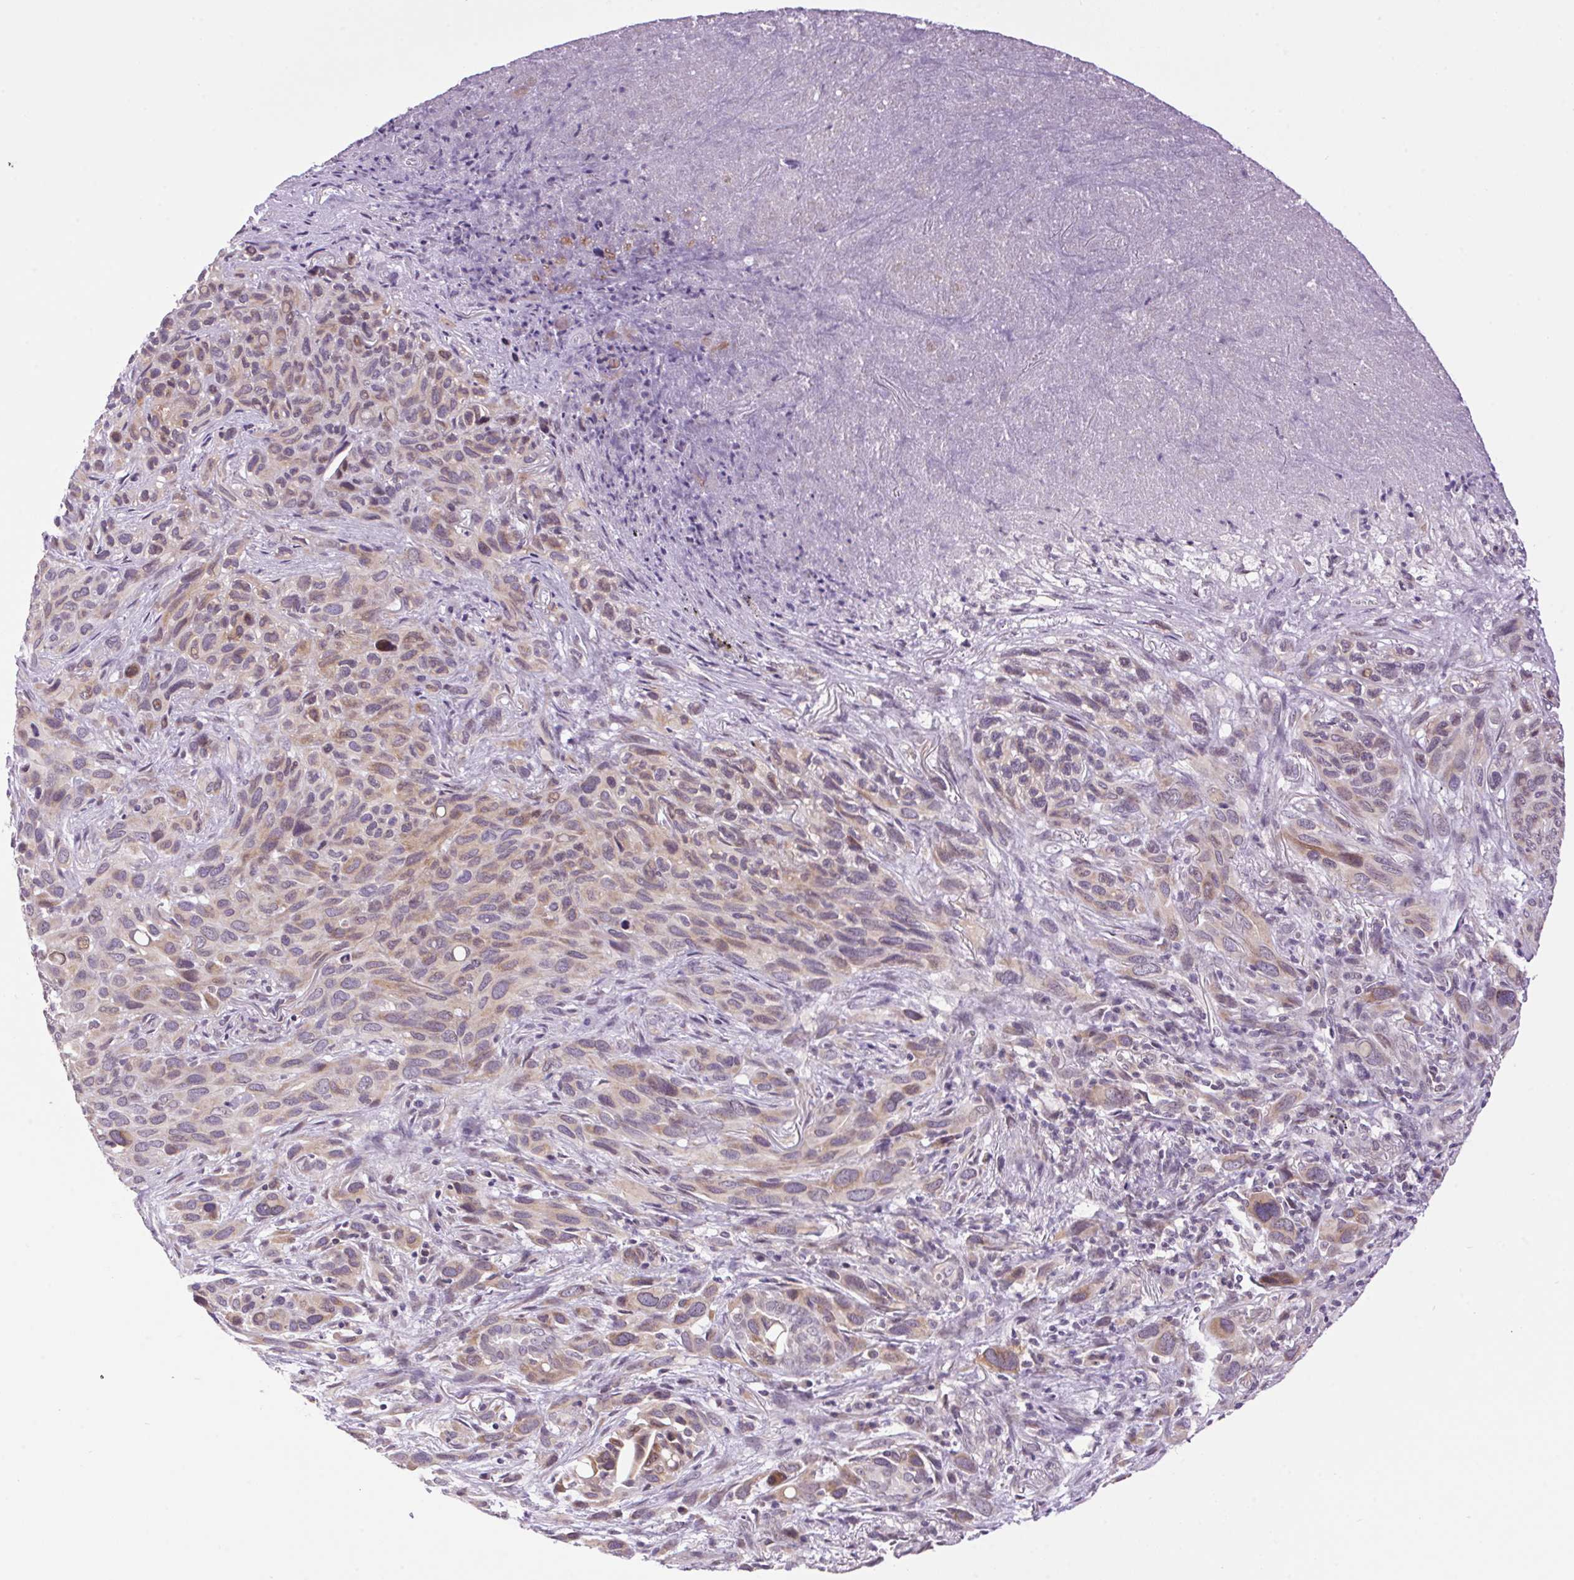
{"staining": {"intensity": "weak", "quantity": "25%-75%", "location": "cytoplasmic/membranous"}, "tissue": "melanoma", "cell_type": "Tumor cells", "image_type": "cancer", "snomed": [{"axis": "morphology", "description": "Malignant melanoma, Metastatic site"}, {"axis": "topography", "description": "Lung"}], "caption": "Human malignant melanoma (metastatic site) stained for a protein (brown) demonstrates weak cytoplasmic/membranous positive positivity in about 25%-75% of tumor cells.", "gene": "SMIM13", "patient": {"sex": "male", "age": 48}}